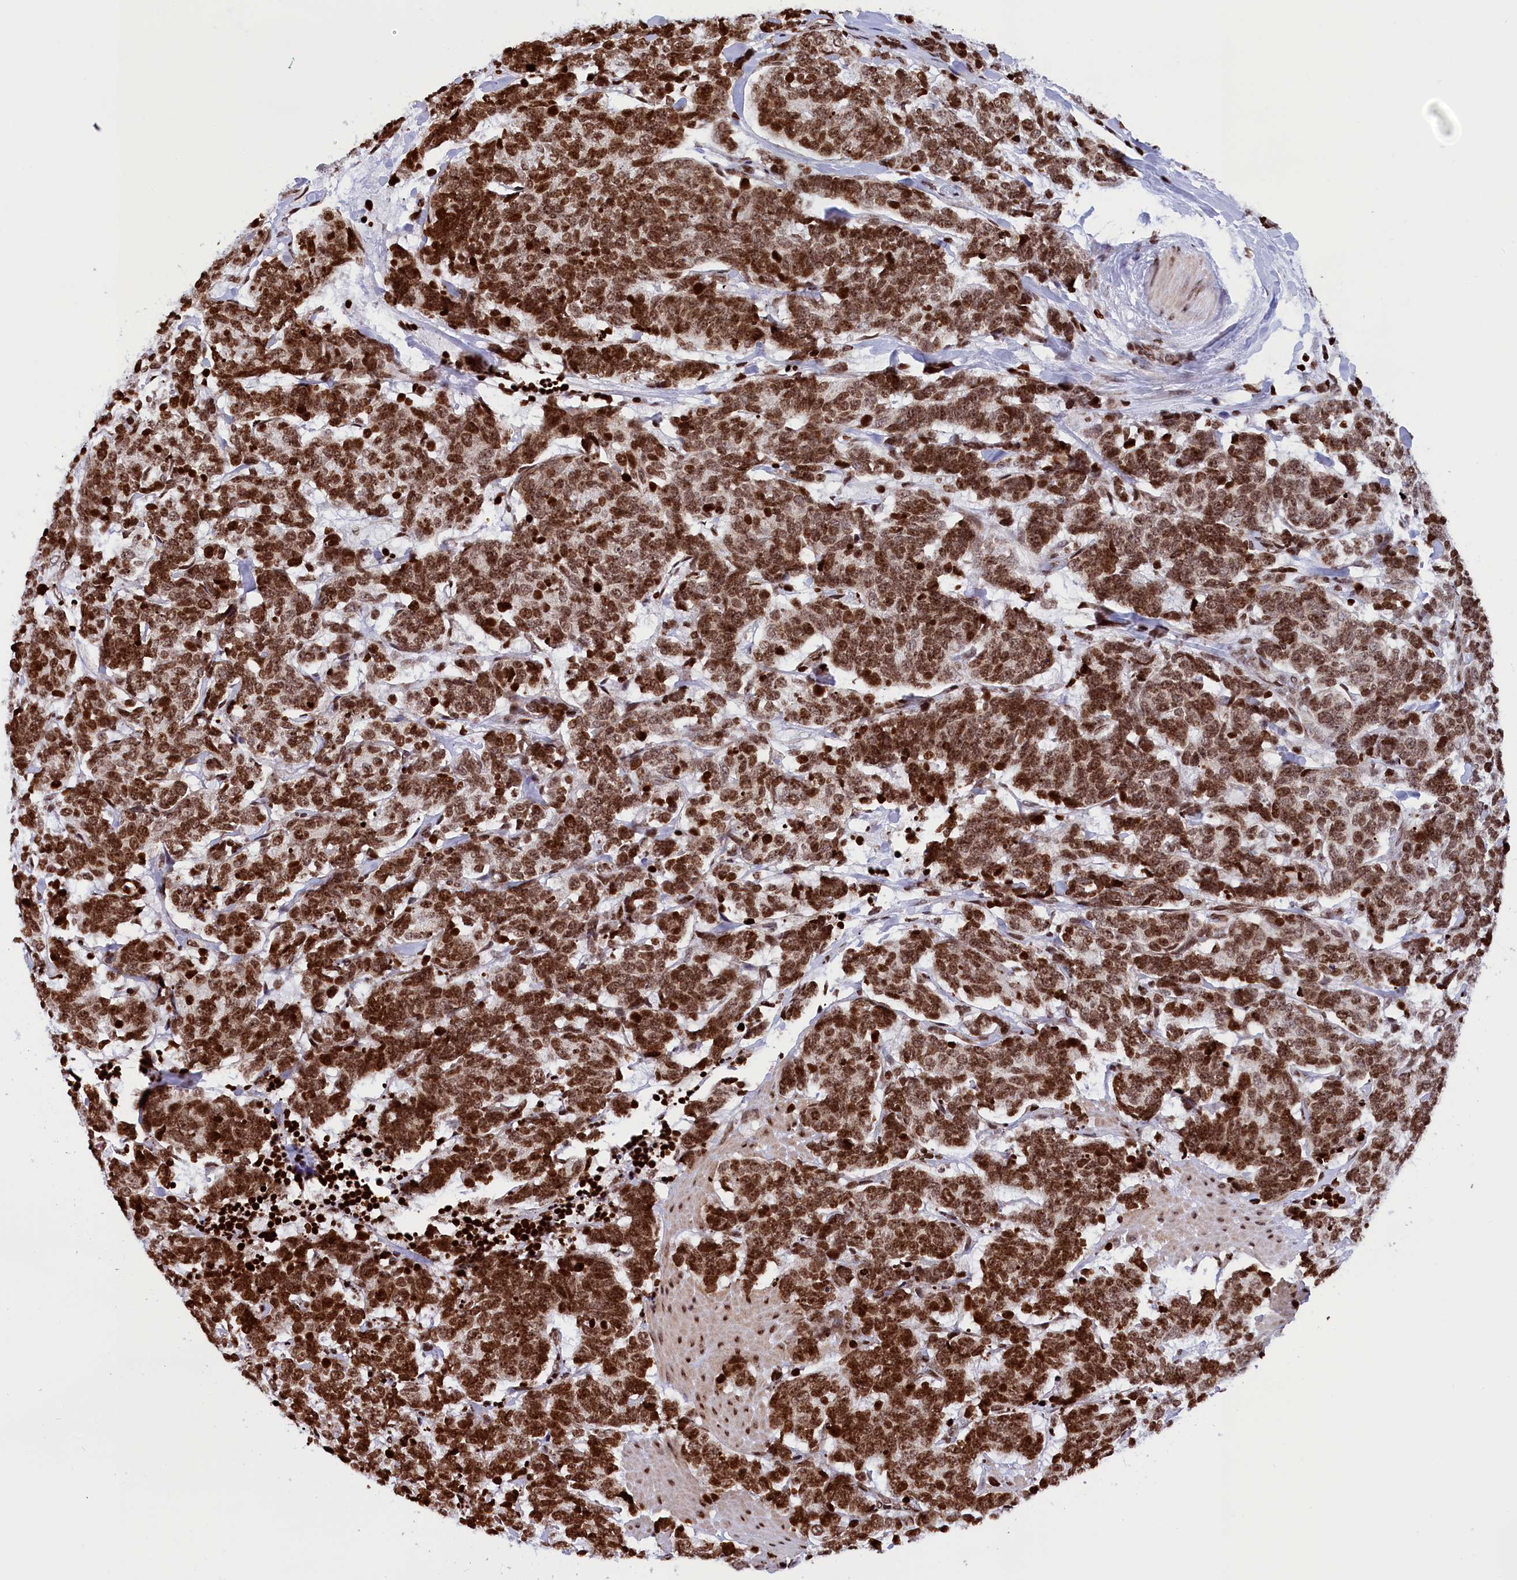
{"staining": {"intensity": "strong", "quantity": ">75%", "location": "nuclear"}, "tissue": "carcinoid", "cell_type": "Tumor cells", "image_type": "cancer", "snomed": [{"axis": "morphology", "description": "Carcinoma, NOS"}, {"axis": "morphology", "description": "Carcinoid, malignant, NOS"}, {"axis": "topography", "description": "Urinary bladder"}], "caption": "This is a histology image of immunohistochemistry (IHC) staining of carcinoid, which shows strong expression in the nuclear of tumor cells.", "gene": "TIMM29", "patient": {"sex": "male", "age": 57}}